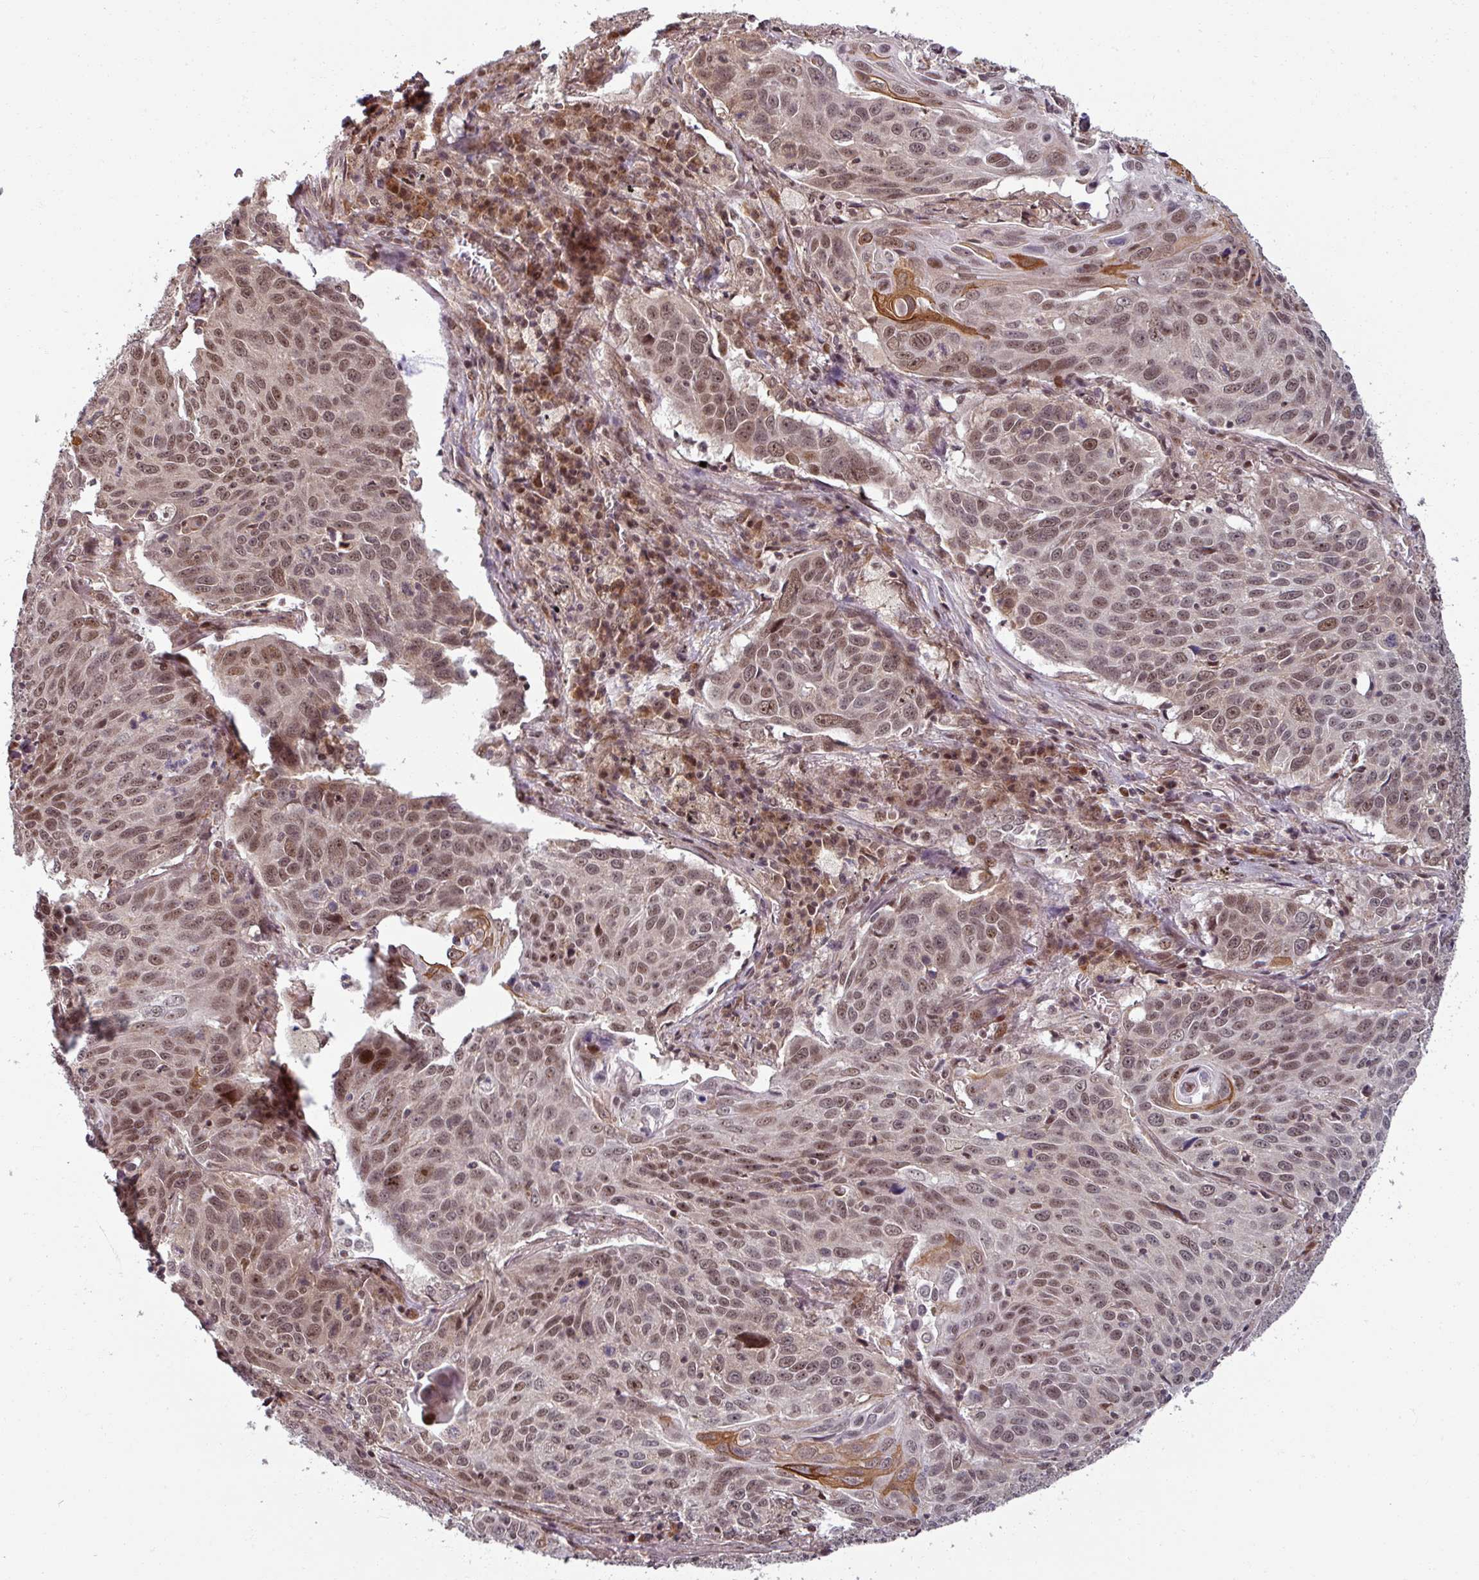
{"staining": {"intensity": "moderate", "quantity": ">75%", "location": "nuclear"}, "tissue": "lung cancer", "cell_type": "Tumor cells", "image_type": "cancer", "snomed": [{"axis": "morphology", "description": "Squamous cell carcinoma, NOS"}, {"axis": "topography", "description": "Lung"}], "caption": "An IHC photomicrograph of tumor tissue is shown. Protein staining in brown highlights moderate nuclear positivity in lung cancer within tumor cells.", "gene": "SWI5", "patient": {"sex": "male", "age": 78}}